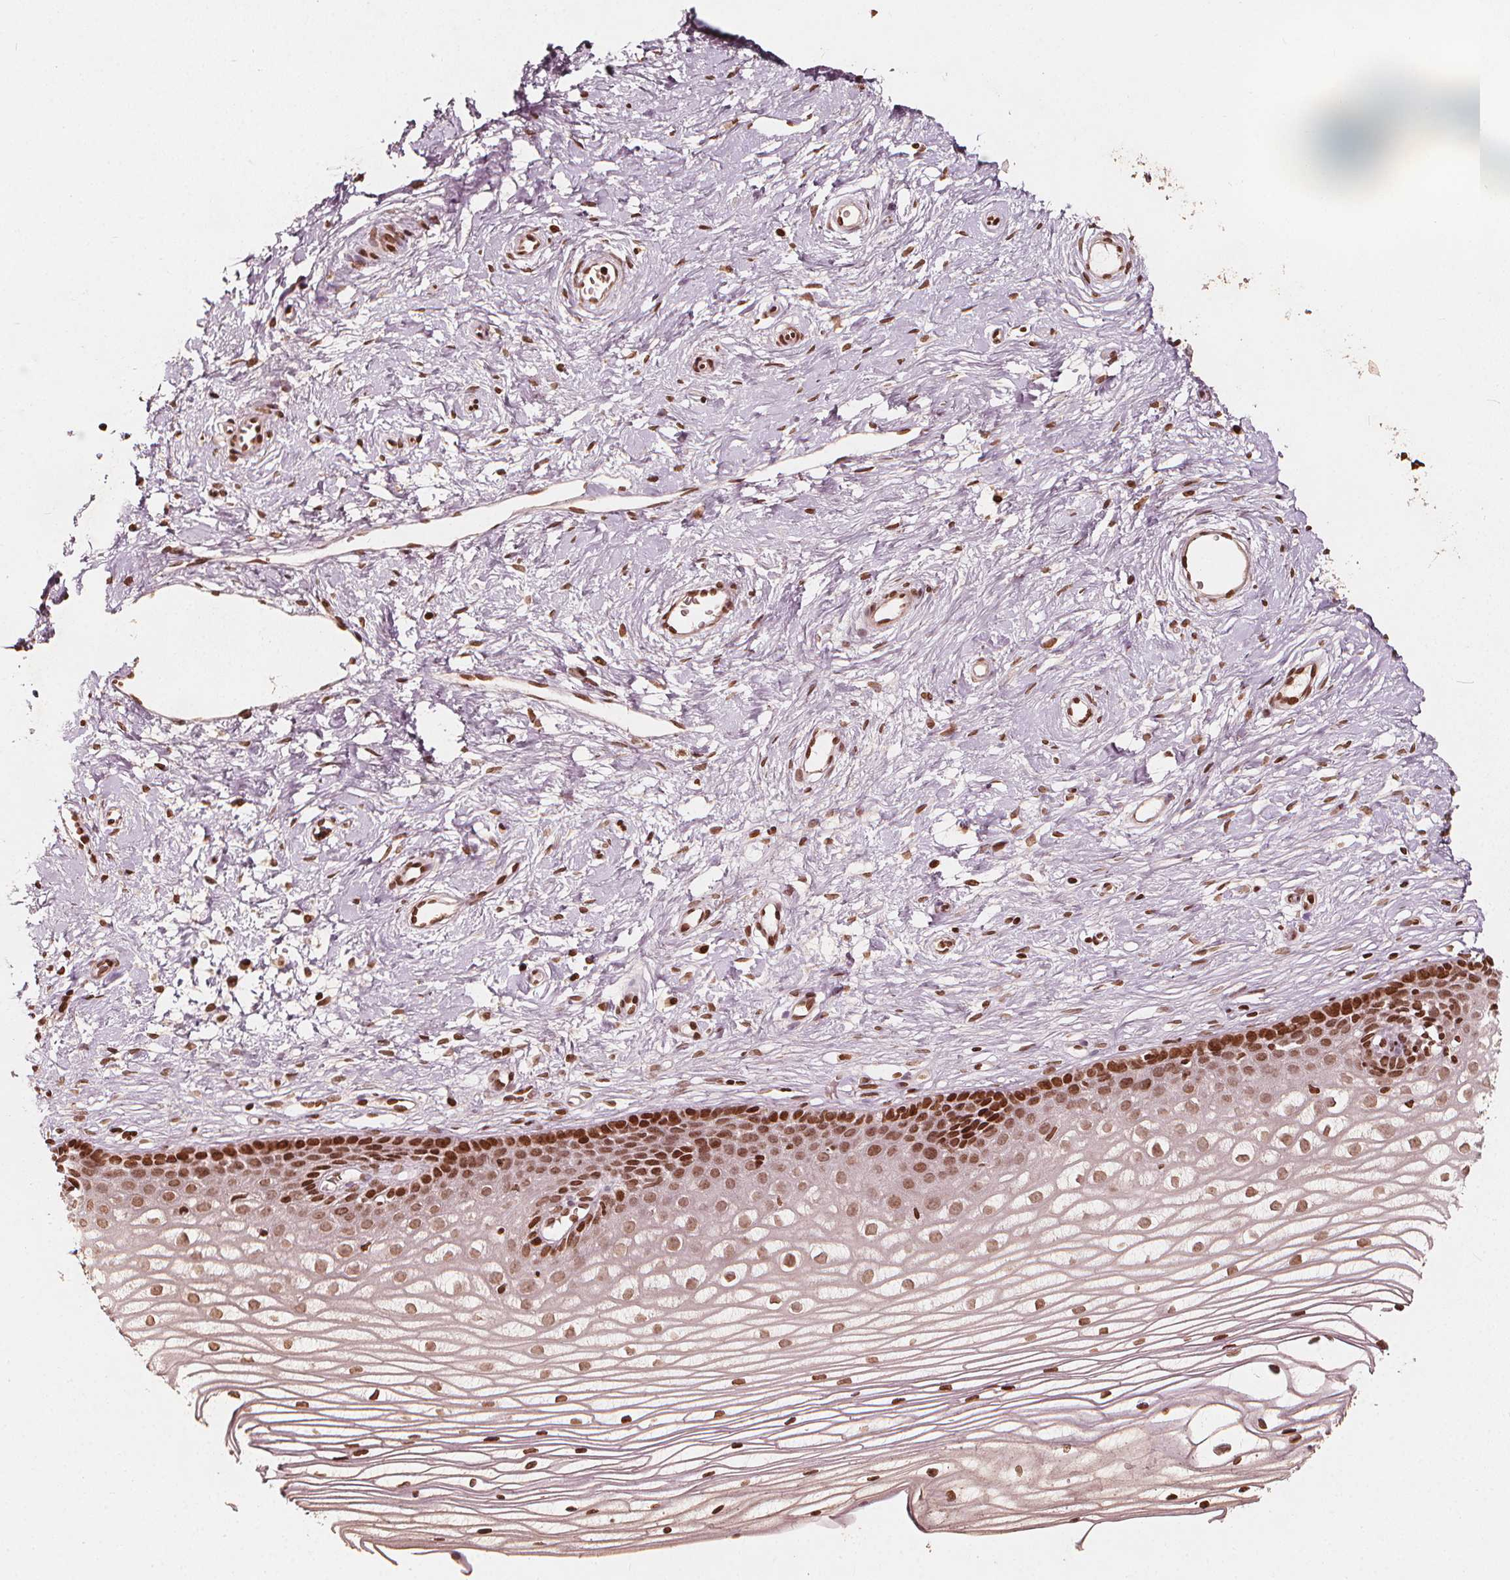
{"staining": {"intensity": "moderate", "quantity": ">75%", "location": "nuclear"}, "tissue": "cervix", "cell_type": "Glandular cells", "image_type": "normal", "snomed": [{"axis": "morphology", "description": "Normal tissue, NOS"}, {"axis": "topography", "description": "Cervix"}], "caption": "The micrograph shows staining of normal cervix, revealing moderate nuclear protein staining (brown color) within glandular cells.", "gene": "H3C14", "patient": {"sex": "female", "age": 40}}